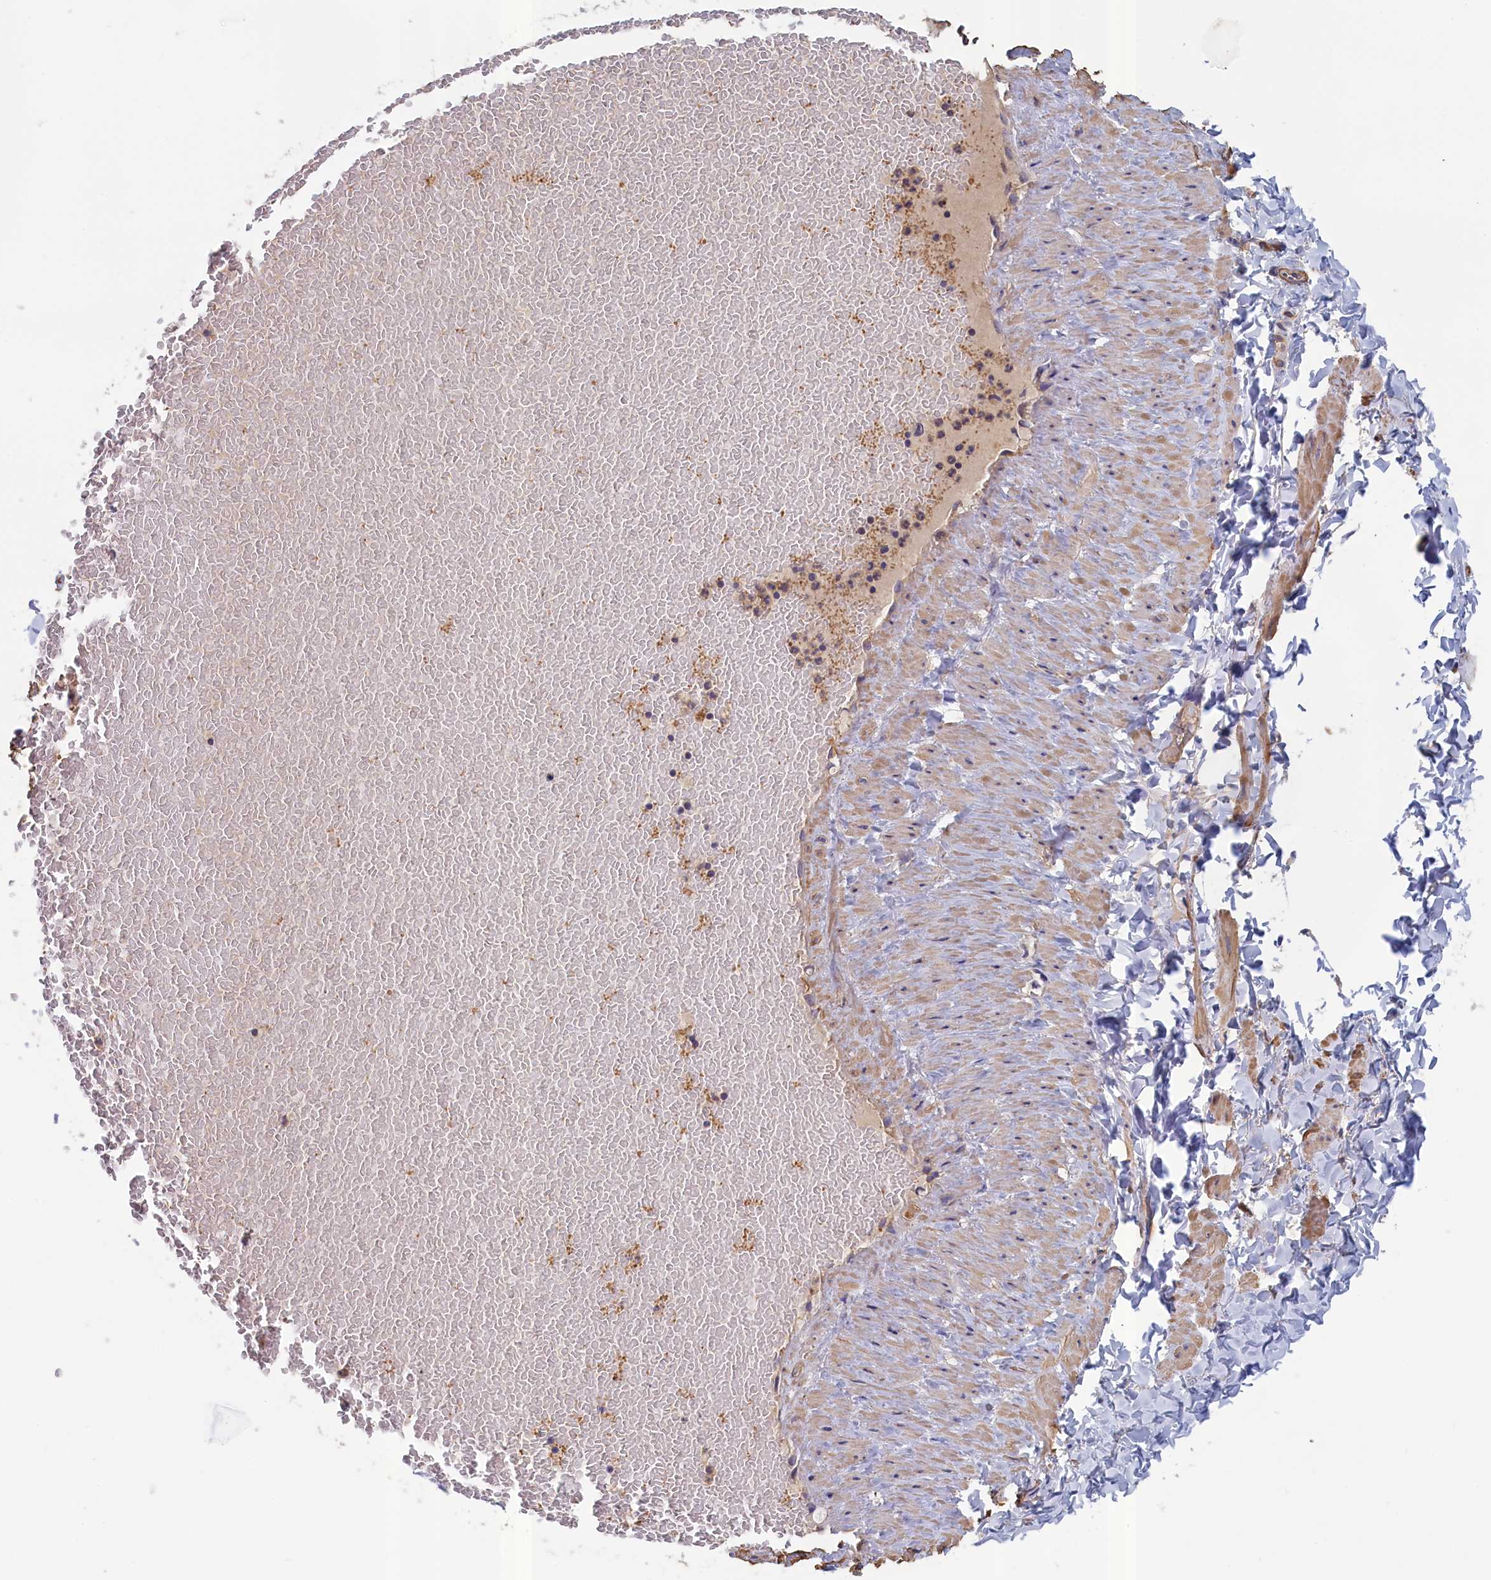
{"staining": {"intensity": "negative", "quantity": "none", "location": "none"}, "tissue": "adipose tissue", "cell_type": "Adipocytes", "image_type": "normal", "snomed": [{"axis": "morphology", "description": "Normal tissue, NOS"}, {"axis": "topography", "description": "Adipose tissue"}, {"axis": "topography", "description": "Vascular tissue"}, {"axis": "topography", "description": "Peripheral nerve tissue"}], "caption": "IHC of normal human adipose tissue shows no positivity in adipocytes.", "gene": "ANKRD2", "patient": {"sex": "male", "age": 25}}